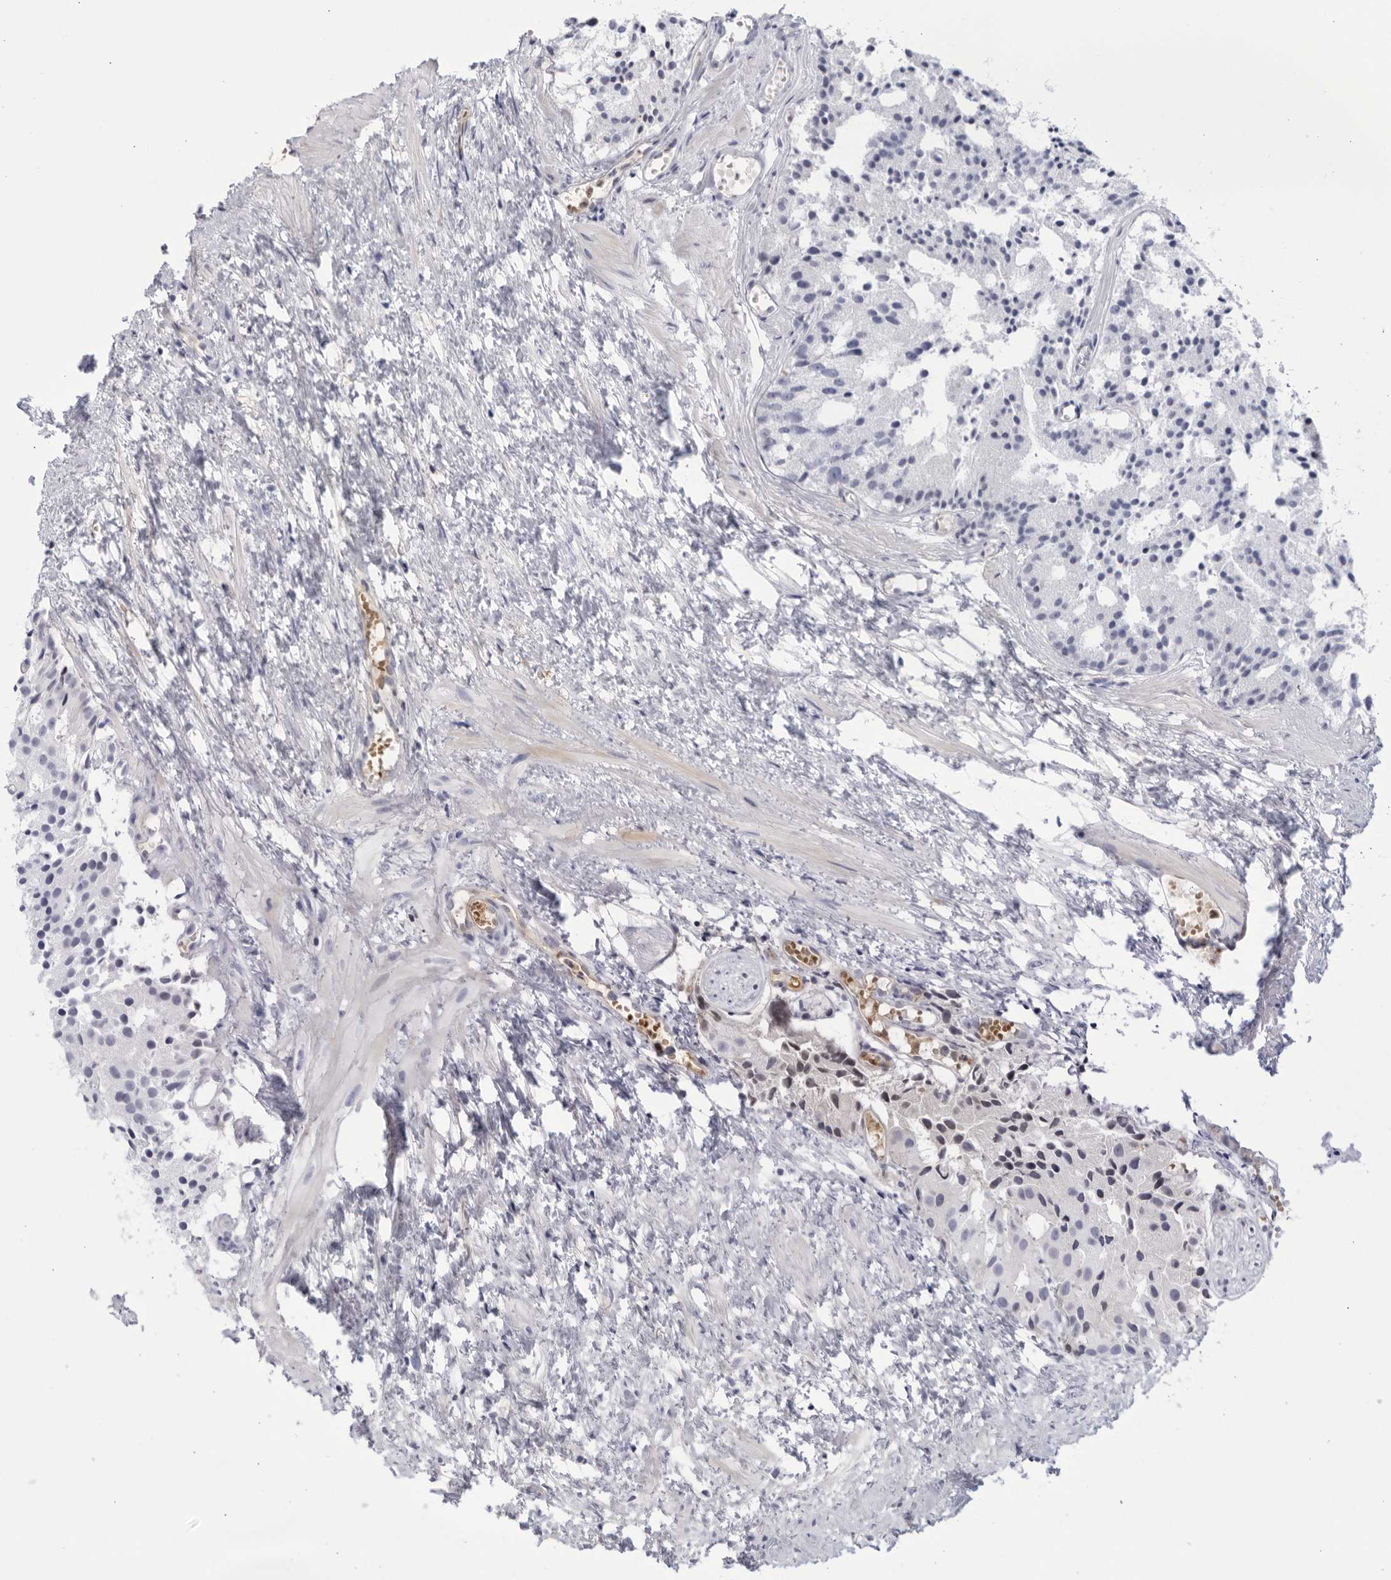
{"staining": {"intensity": "negative", "quantity": "none", "location": "none"}, "tissue": "prostate cancer", "cell_type": "Tumor cells", "image_type": "cancer", "snomed": [{"axis": "morphology", "description": "Adenocarcinoma, Low grade"}, {"axis": "topography", "description": "Prostate"}], "caption": "Prostate adenocarcinoma (low-grade) stained for a protein using immunohistochemistry (IHC) displays no staining tumor cells.", "gene": "CNBD1", "patient": {"sex": "male", "age": 88}}